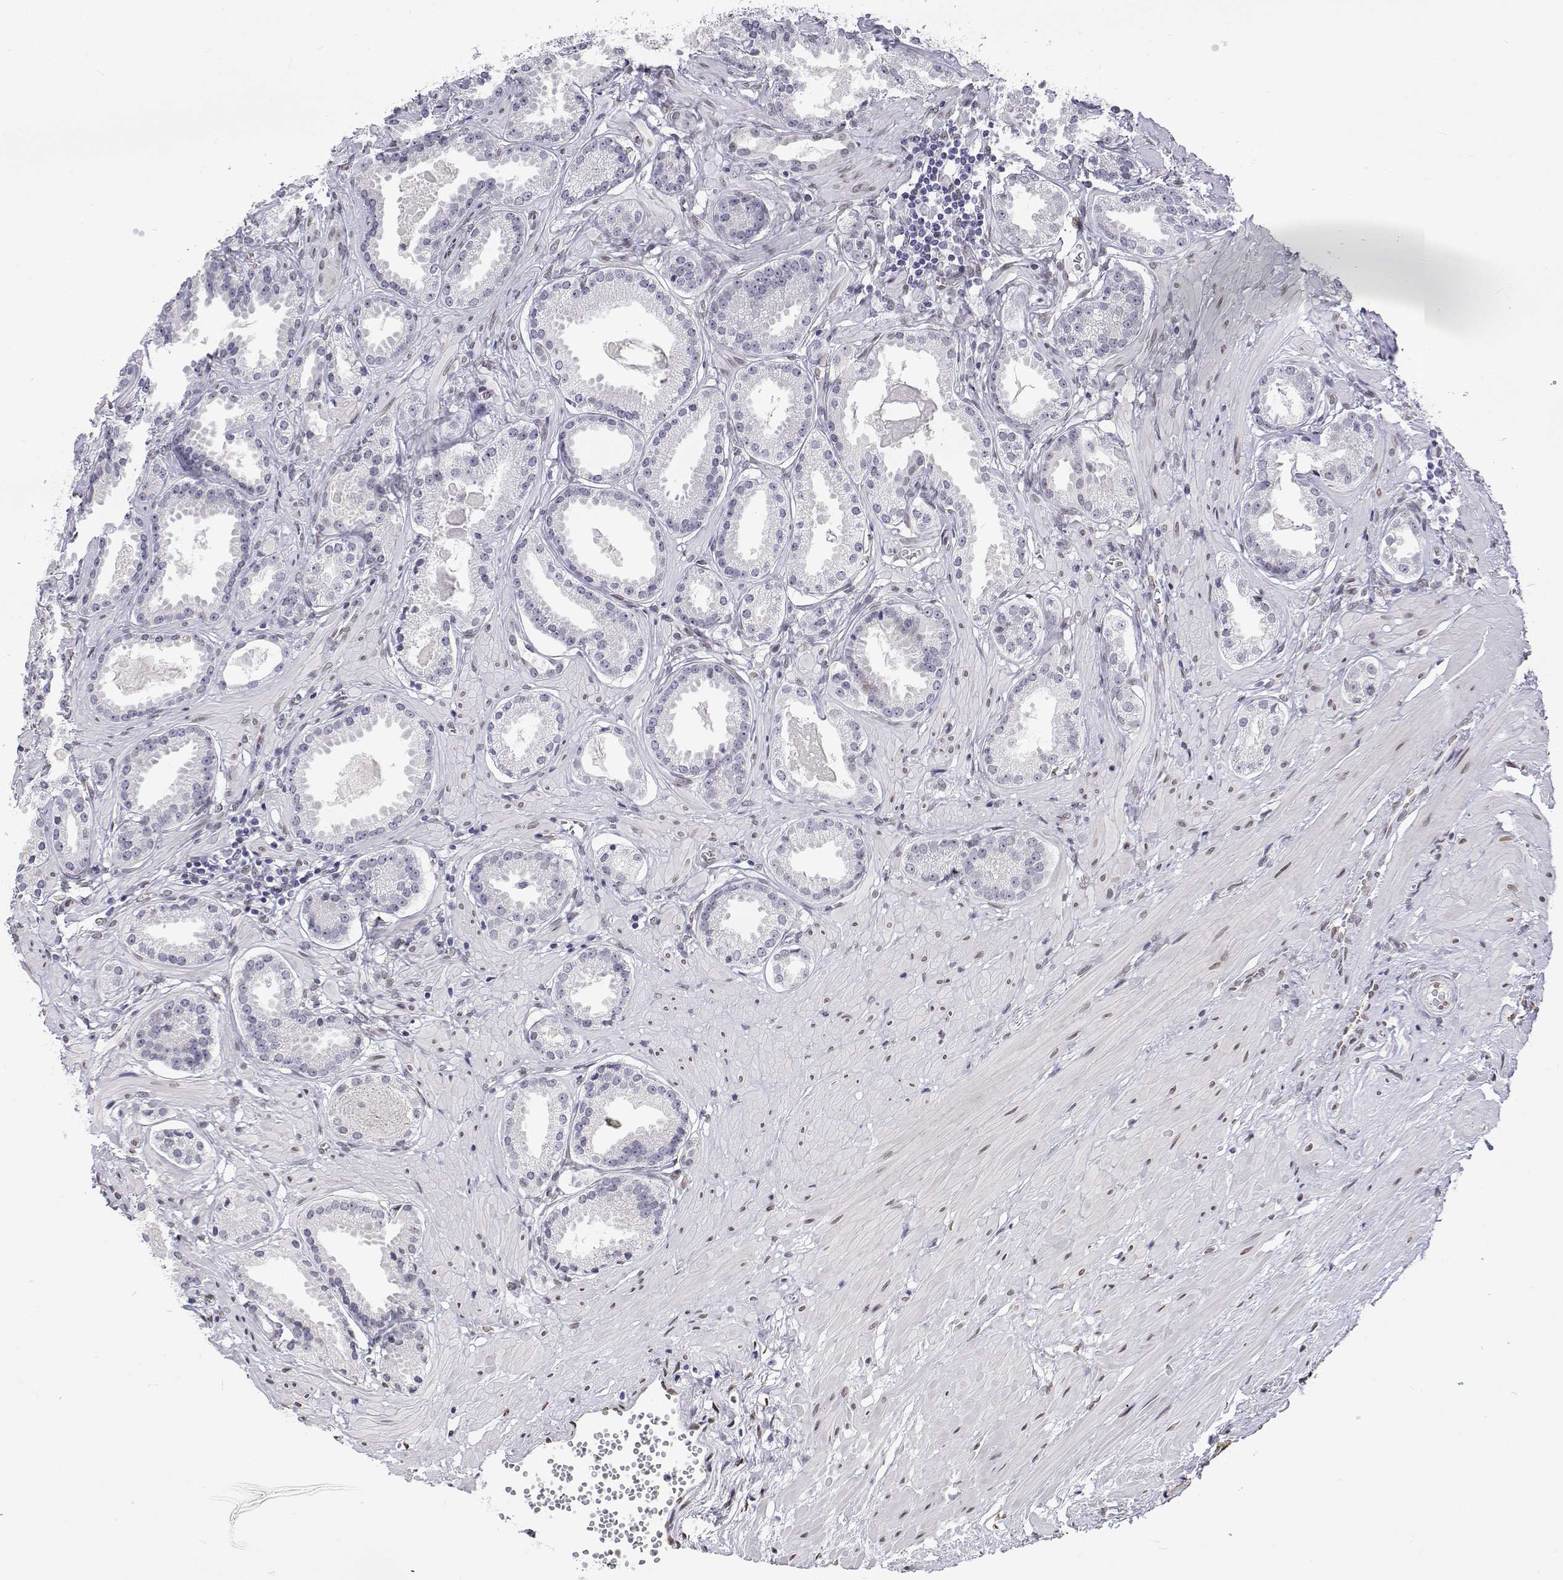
{"staining": {"intensity": "negative", "quantity": "none", "location": "none"}, "tissue": "prostate cancer", "cell_type": "Tumor cells", "image_type": "cancer", "snomed": [{"axis": "morphology", "description": "Adenocarcinoma, NOS"}, {"axis": "morphology", "description": "Adenocarcinoma, Low grade"}, {"axis": "topography", "description": "Prostate"}], "caption": "There is no significant expression in tumor cells of prostate adenocarcinoma (low-grade).", "gene": "ZNF532", "patient": {"sex": "male", "age": 64}}